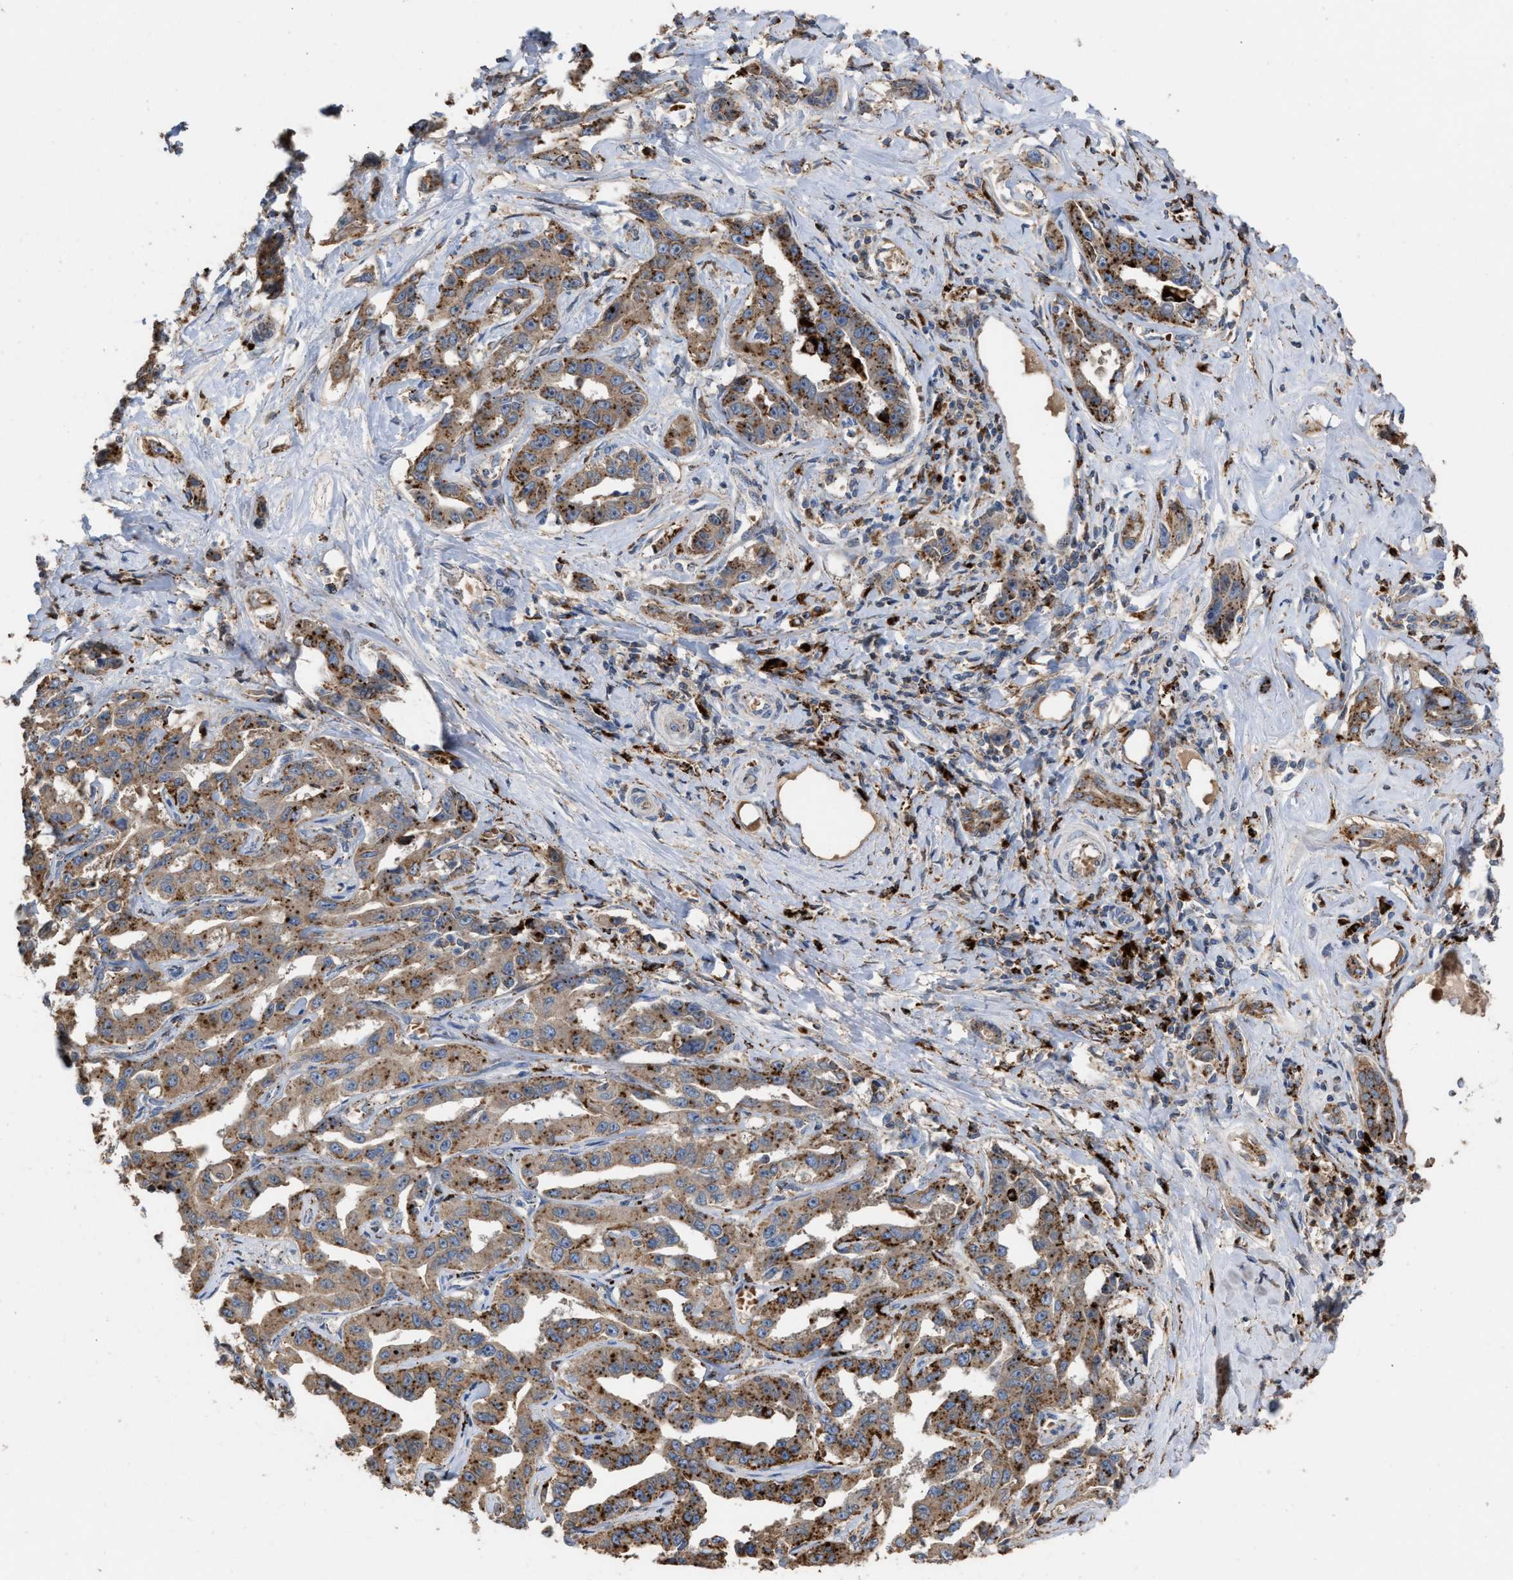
{"staining": {"intensity": "moderate", "quantity": ">75%", "location": "cytoplasmic/membranous"}, "tissue": "liver cancer", "cell_type": "Tumor cells", "image_type": "cancer", "snomed": [{"axis": "morphology", "description": "Cholangiocarcinoma"}, {"axis": "topography", "description": "Liver"}], "caption": "Cholangiocarcinoma (liver) was stained to show a protein in brown. There is medium levels of moderate cytoplasmic/membranous staining in approximately >75% of tumor cells.", "gene": "ELMO3", "patient": {"sex": "male", "age": 59}}